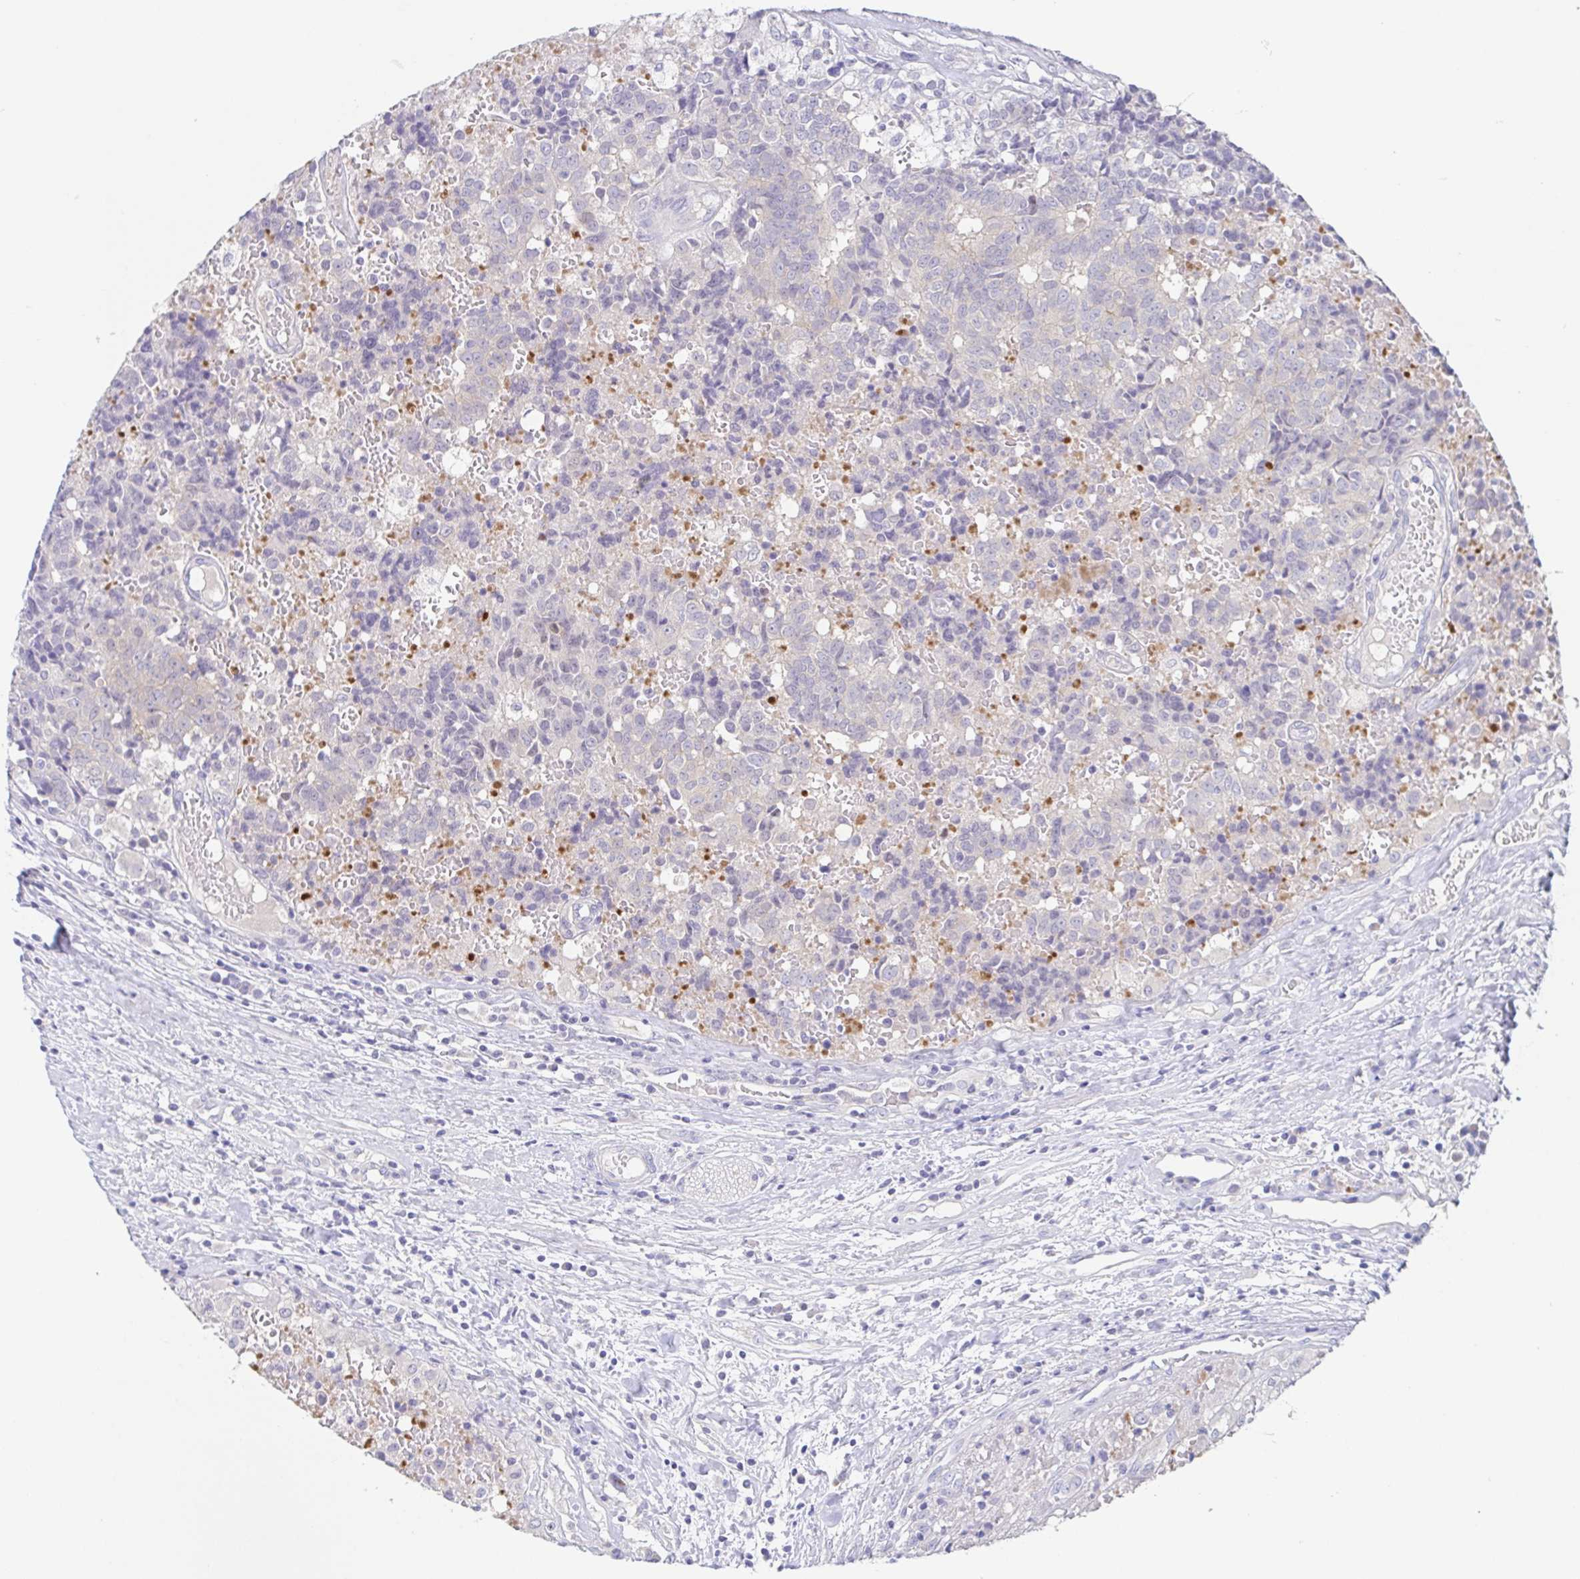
{"staining": {"intensity": "negative", "quantity": "none", "location": "none"}, "tissue": "prostate cancer", "cell_type": "Tumor cells", "image_type": "cancer", "snomed": [{"axis": "morphology", "description": "Adenocarcinoma, High grade"}, {"axis": "topography", "description": "Prostate and seminal vesicle, NOS"}], "caption": "This is an immunohistochemistry (IHC) micrograph of human high-grade adenocarcinoma (prostate). There is no staining in tumor cells.", "gene": "HTR2A", "patient": {"sex": "male", "age": 60}}